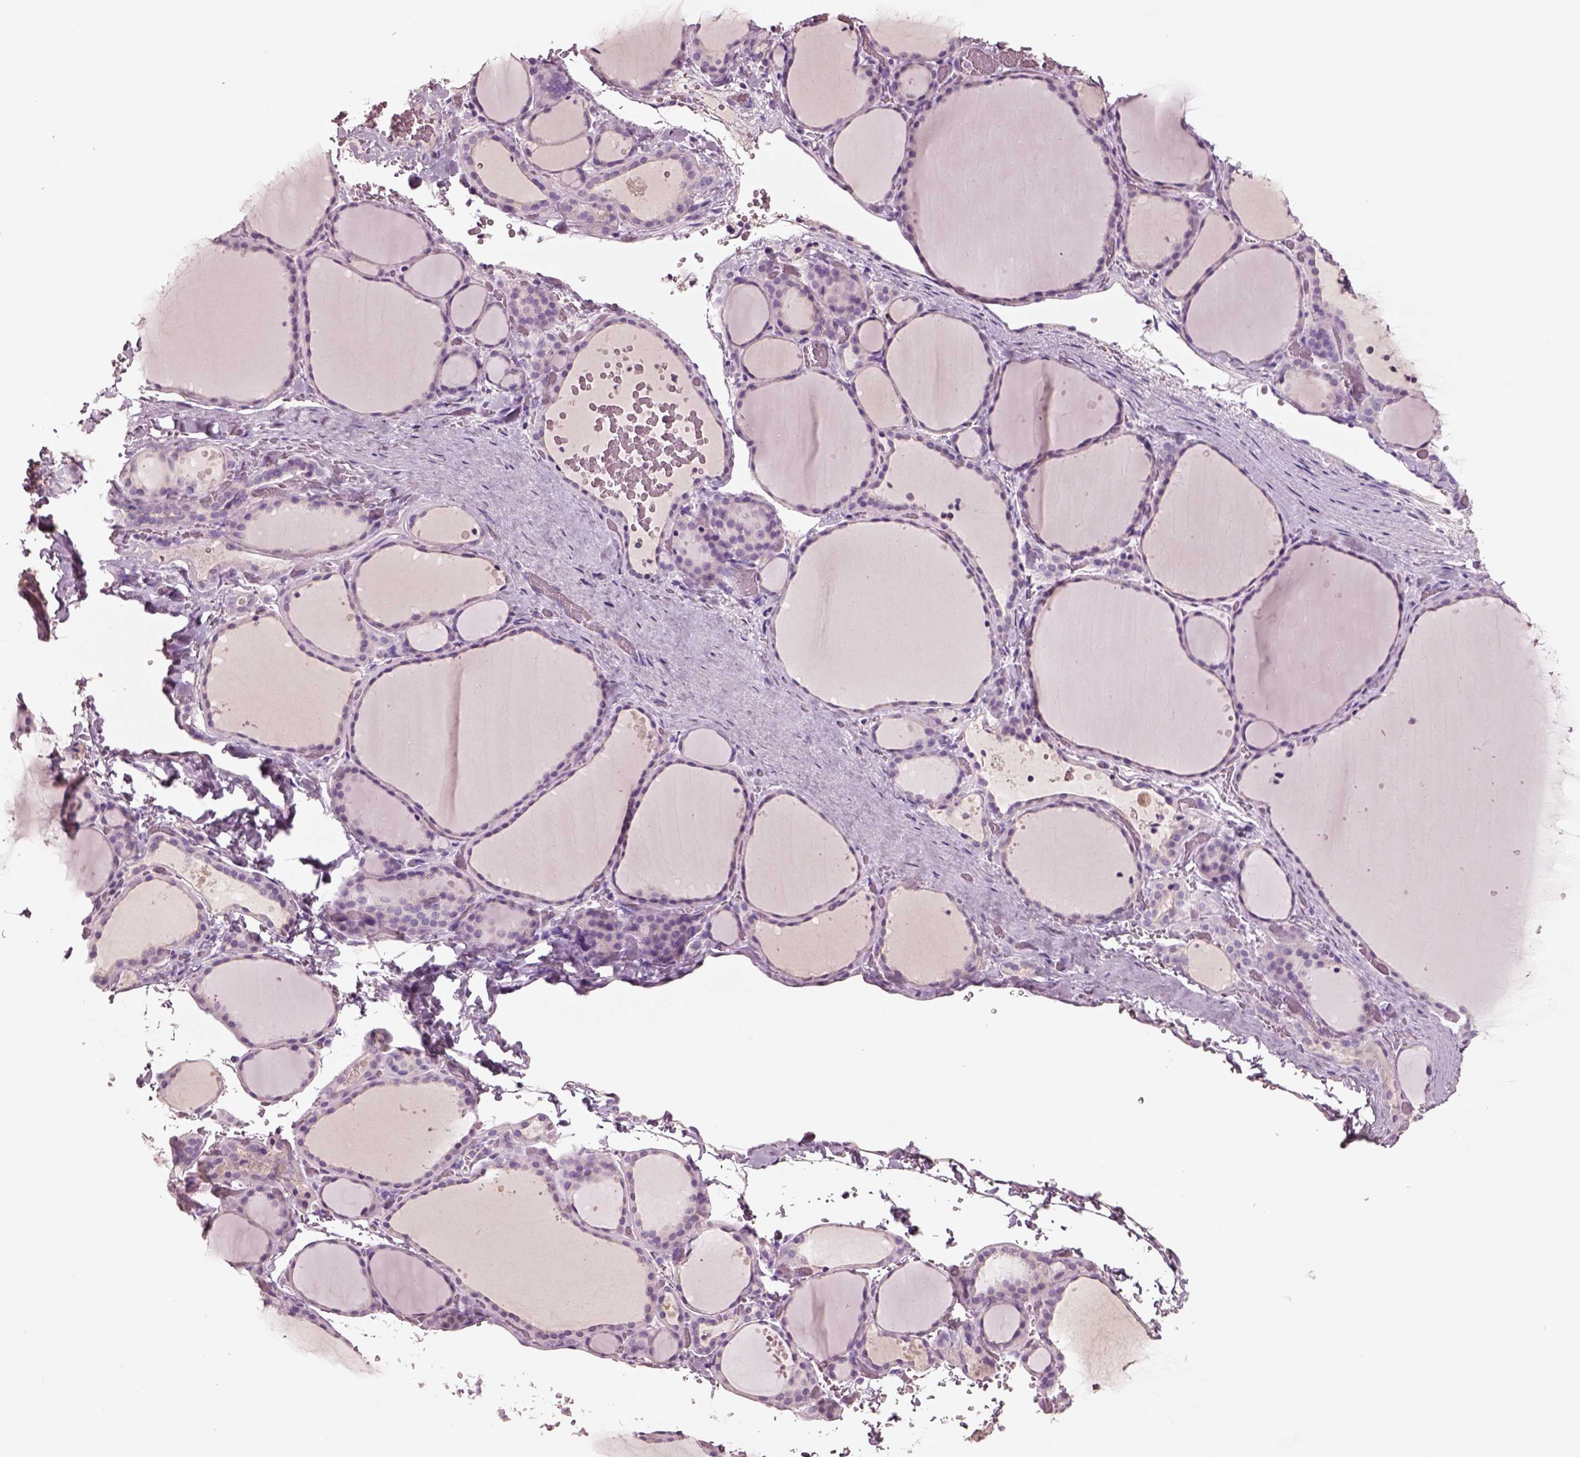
{"staining": {"intensity": "negative", "quantity": "none", "location": "none"}, "tissue": "thyroid gland", "cell_type": "Glandular cells", "image_type": "normal", "snomed": [{"axis": "morphology", "description": "Normal tissue, NOS"}, {"axis": "topography", "description": "Thyroid gland"}], "caption": "Immunohistochemical staining of normal human thyroid gland exhibits no significant expression in glandular cells.", "gene": "IGLL1", "patient": {"sex": "female", "age": 36}}